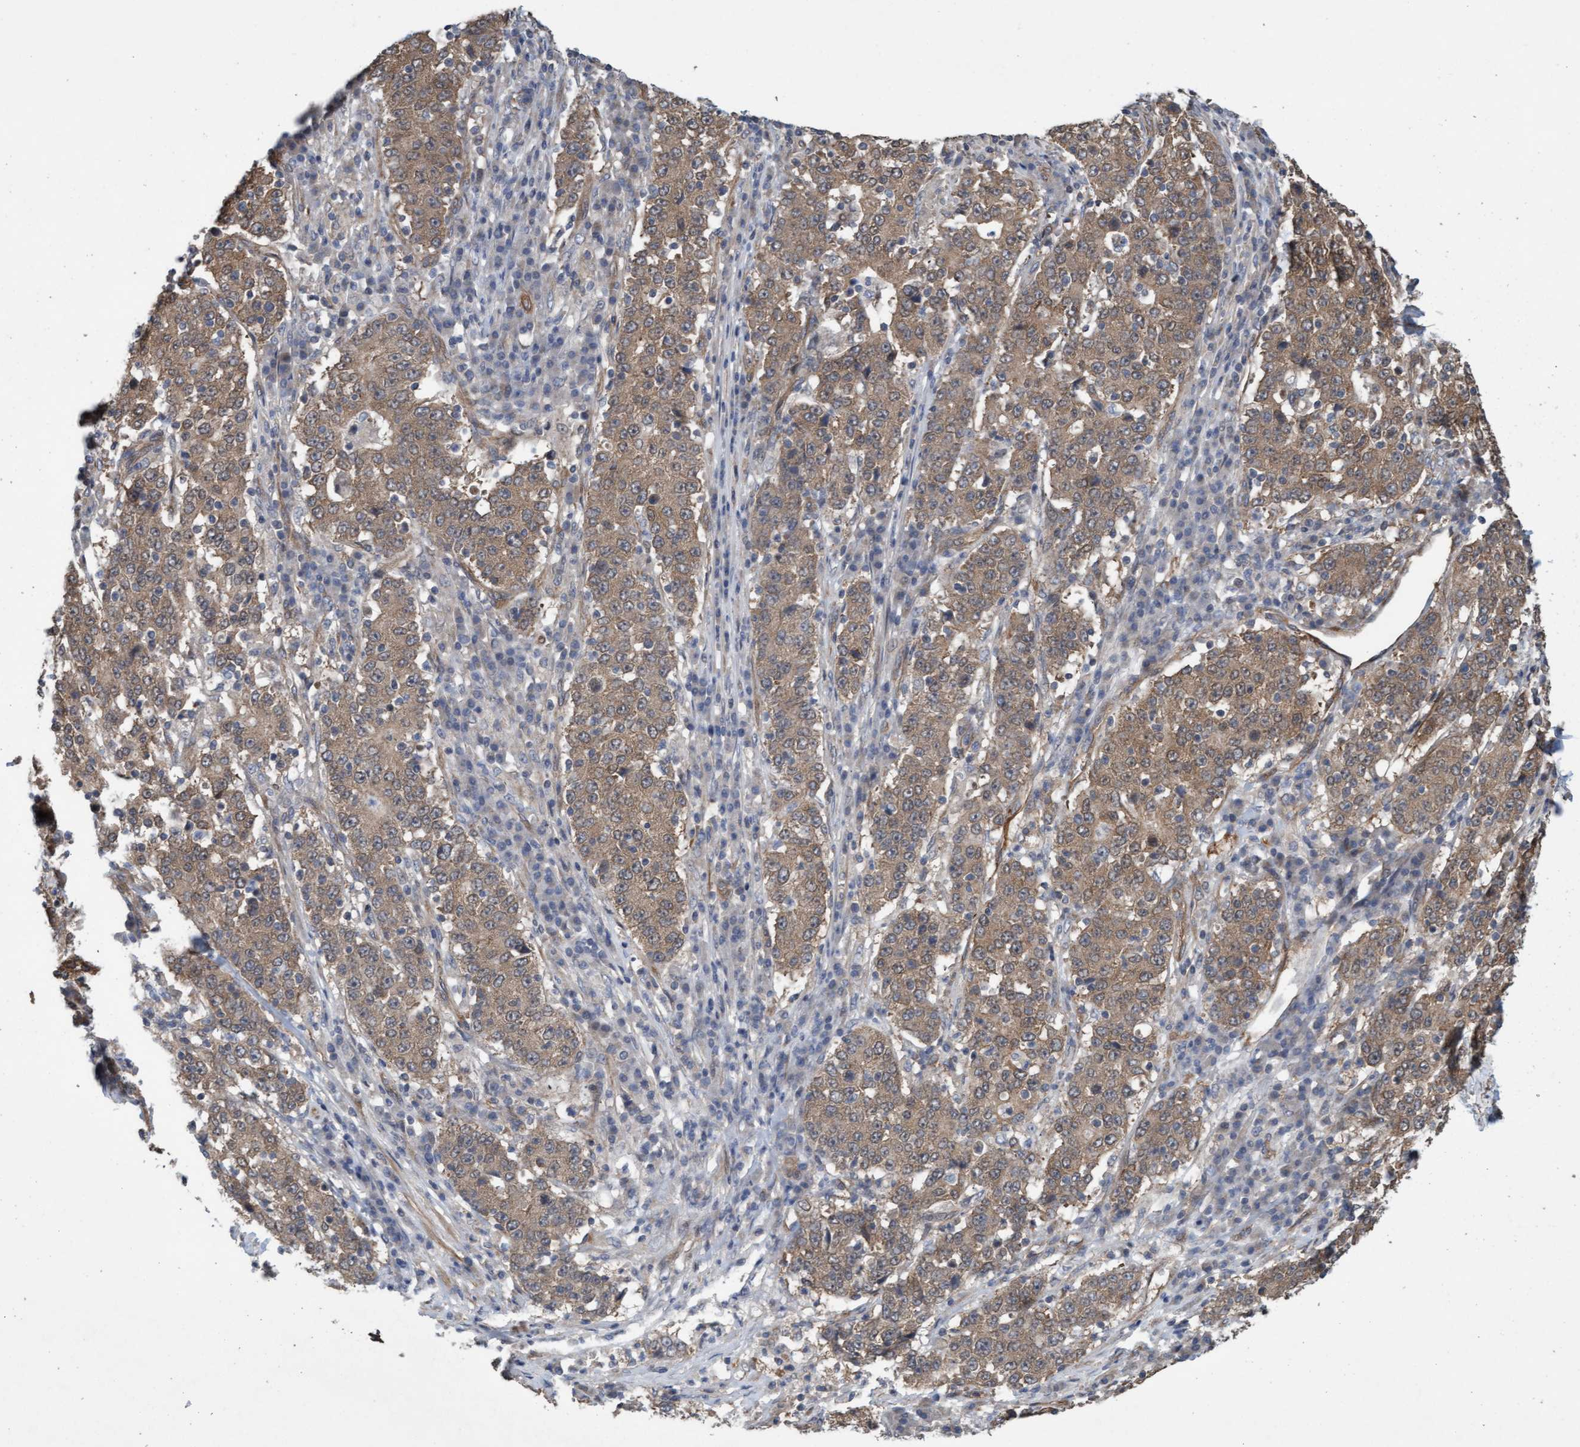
{"staining": {"intensity": "weak", "quantity": ">75%", "location": "cytoplasmic/membranous"}, "tissue": "stomach cancer", "cell_type": "Tumor cells", "image_type": "cancer", "snomed": [{"axis": "morphology", "description": "Adenocarcinoma, NOS"}, {"axis": "topography", "description": "Stomach"}], "caption": "A high-resolution photomicrograph shows immunohistochemistry (IHC) staining of stomach adenocarcinoma, which shows weak cytoplasmic/membranous staining in approximately >75% of tumor cells.", "gene": "CDC42EP4", "patient": {"sex": "male", "age": 59}}